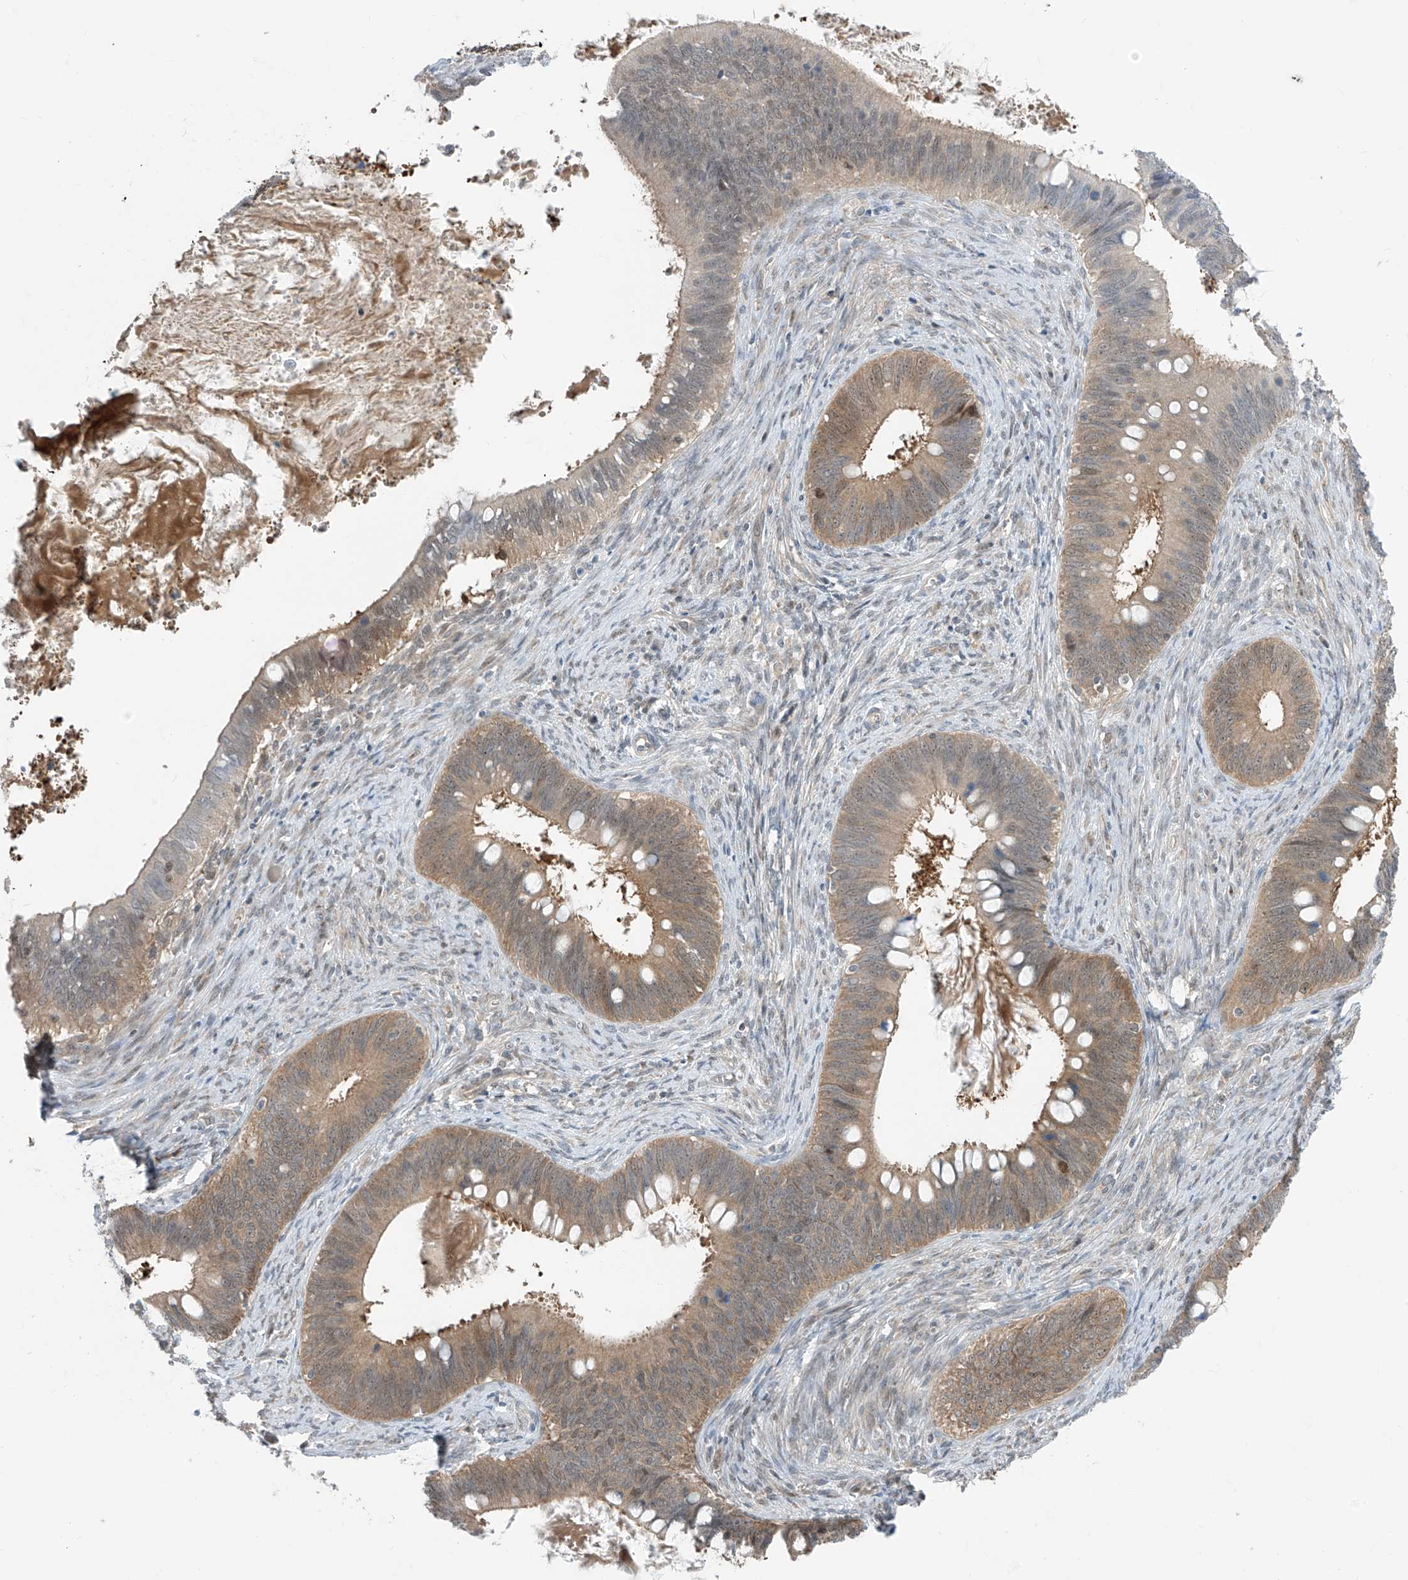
{"staining": {"intensity": "moderate", "quantity": ">75%", "location": "cytoplasmic/membranous"}, "tissue": "cervical cancer", "cell_type": "Tumor cells", "image_type": "cancer", "snomed": [{"axis": "morphology", "description": "Adenocarcinoma, NOS"}, {"axis": "topography", "description": "Cervix"}], "caption": "The photomicrograph exhibits immunohistochemical staining of adenocarcinoma (cervical). There is moderate cytoplasmic/membranous positivity is appreciated in about >75% of tumor cells. The staining is performed using DAB brown chromogen to label protein expression. The nuclei are counter-stained blue using hematoxylin.", "gene": "TTC38", "patient": {"sex": "female", "age": 42}}